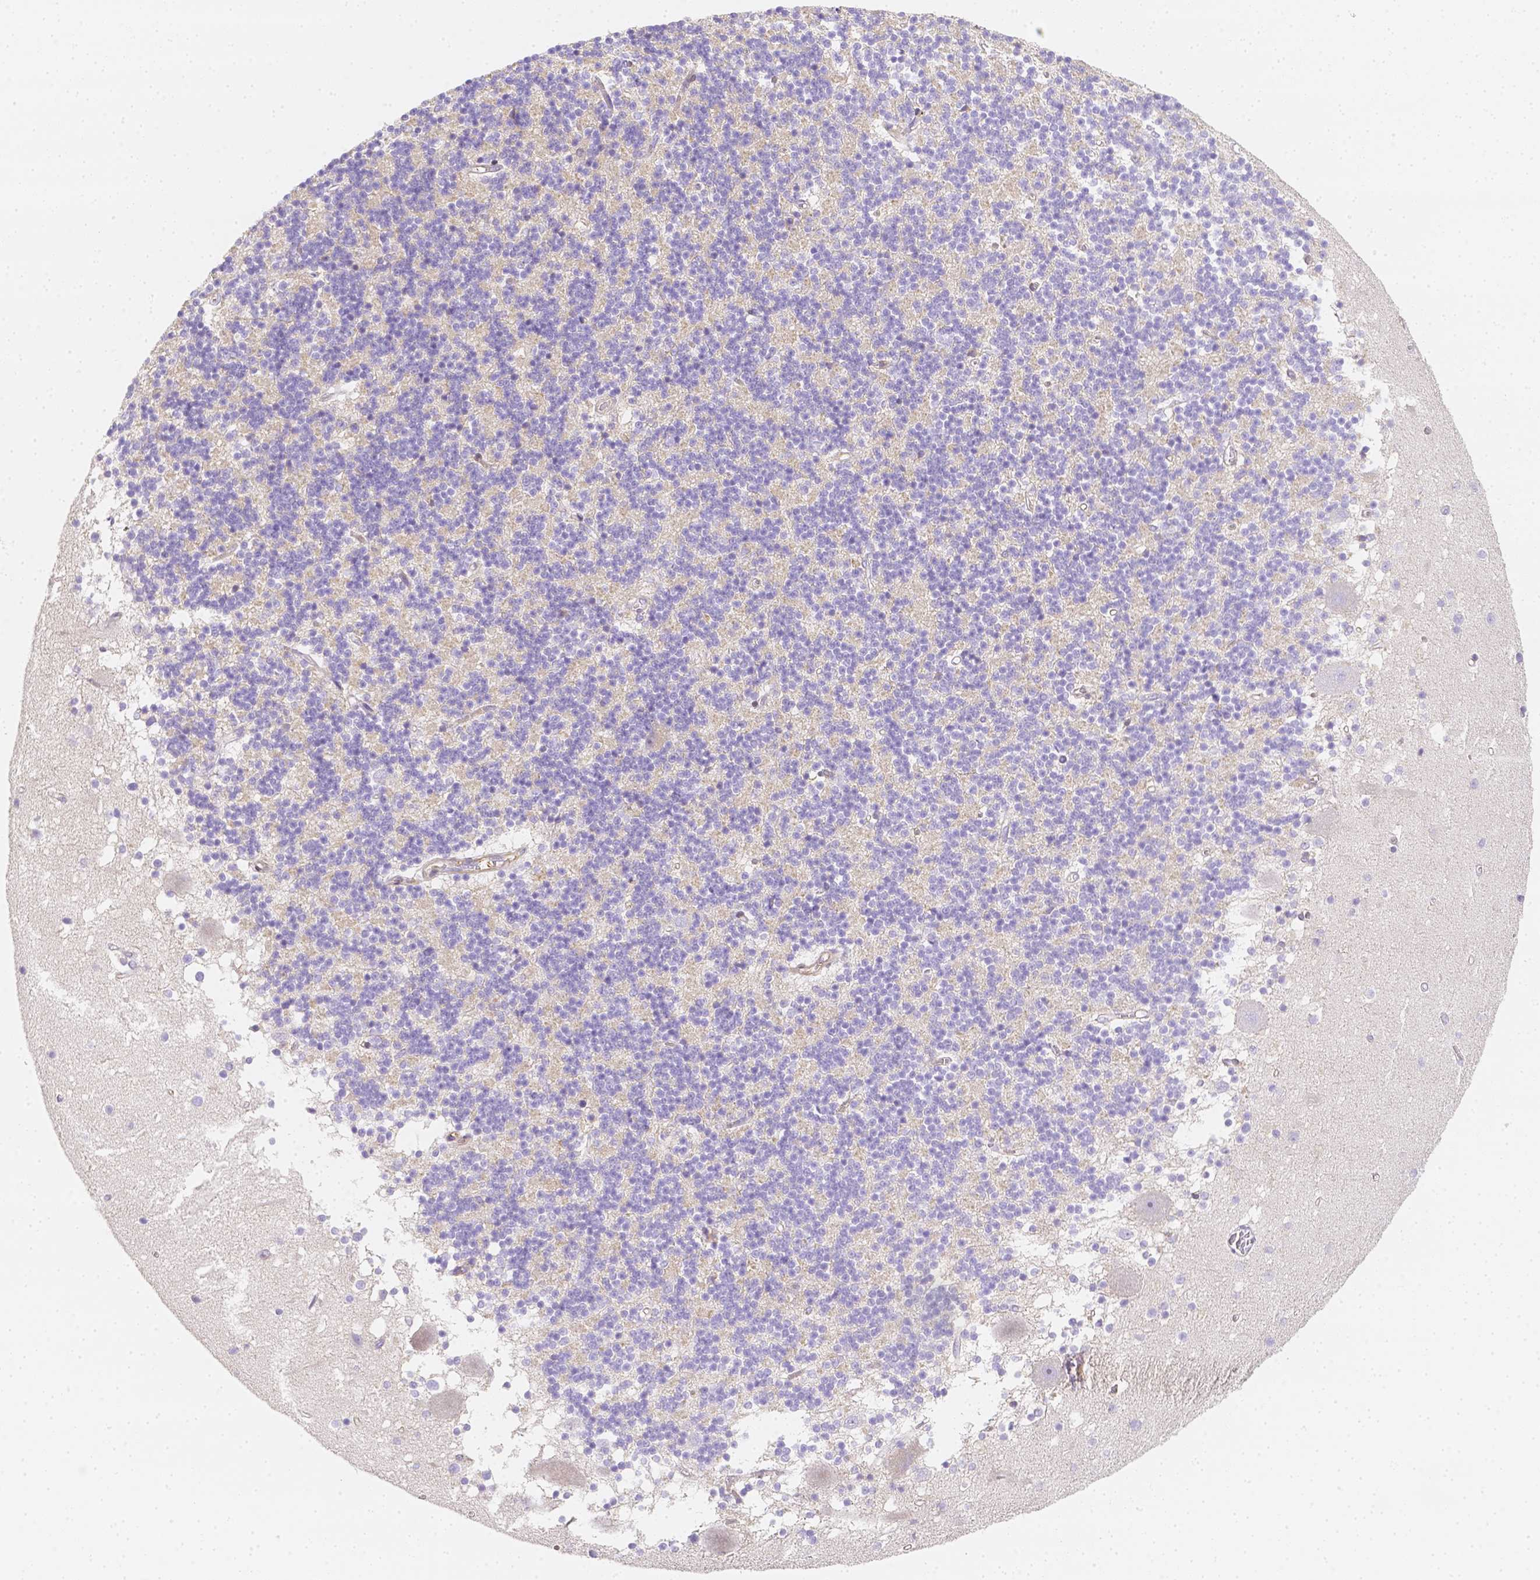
{"staining": {"intensity": "negative", "quantity": "none", "location": "none"}, "tissue": "cerebellum", "cell_type": "Cells in granular layer", "image_type": "normal", "snomed": [{"axis": "morphology", "description": "Normal tissue, NOS"}, {"axis": "topography", "description": "Cerebellum"}], "caption": "DAB immunohistochemical staining of unremarkable cerebellum reveals no significant staining in cells in granular layer.", "gene": "ASAH2B", "patient": {"sex": "male", "age": 54}}